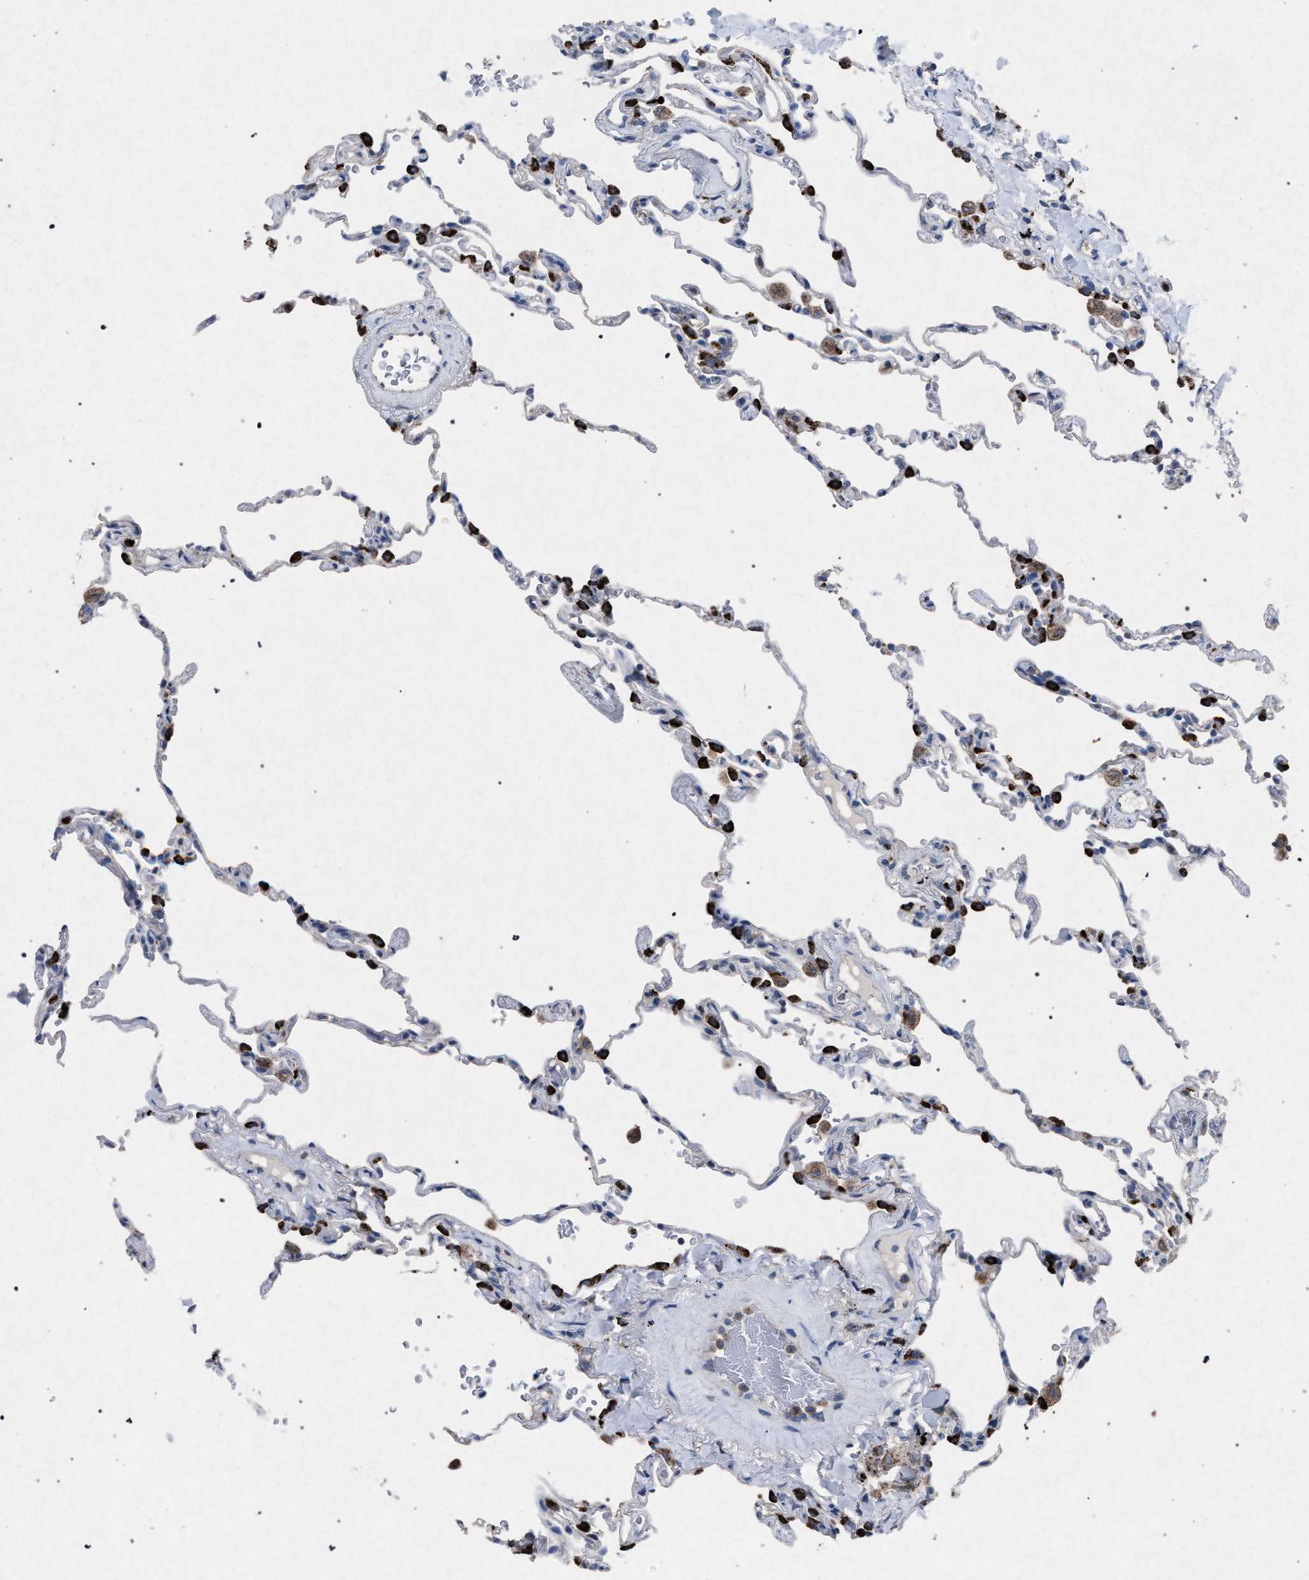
{"staining": {"intensity": "strong", "quantity": "25%-75%", "location": "cytoplasmic/membranous"}, "tissue": "lung", "cell_type": "Alveolar cells", "image_type": "normal", "snomed": [{"axis": "morphology", "description": "Normal tissue, NOS"}, {"axis": "topography", "description": "Lung"}], "caption": "Approximately 25%-75% of alveolar cells in benign human lung reveal strong cytoplasmic/membranous protein positivity as visualized by brown immunohistochemical staining.", "gene": "HSD17B4", "patient": {"sex": "male", "age": 59}}